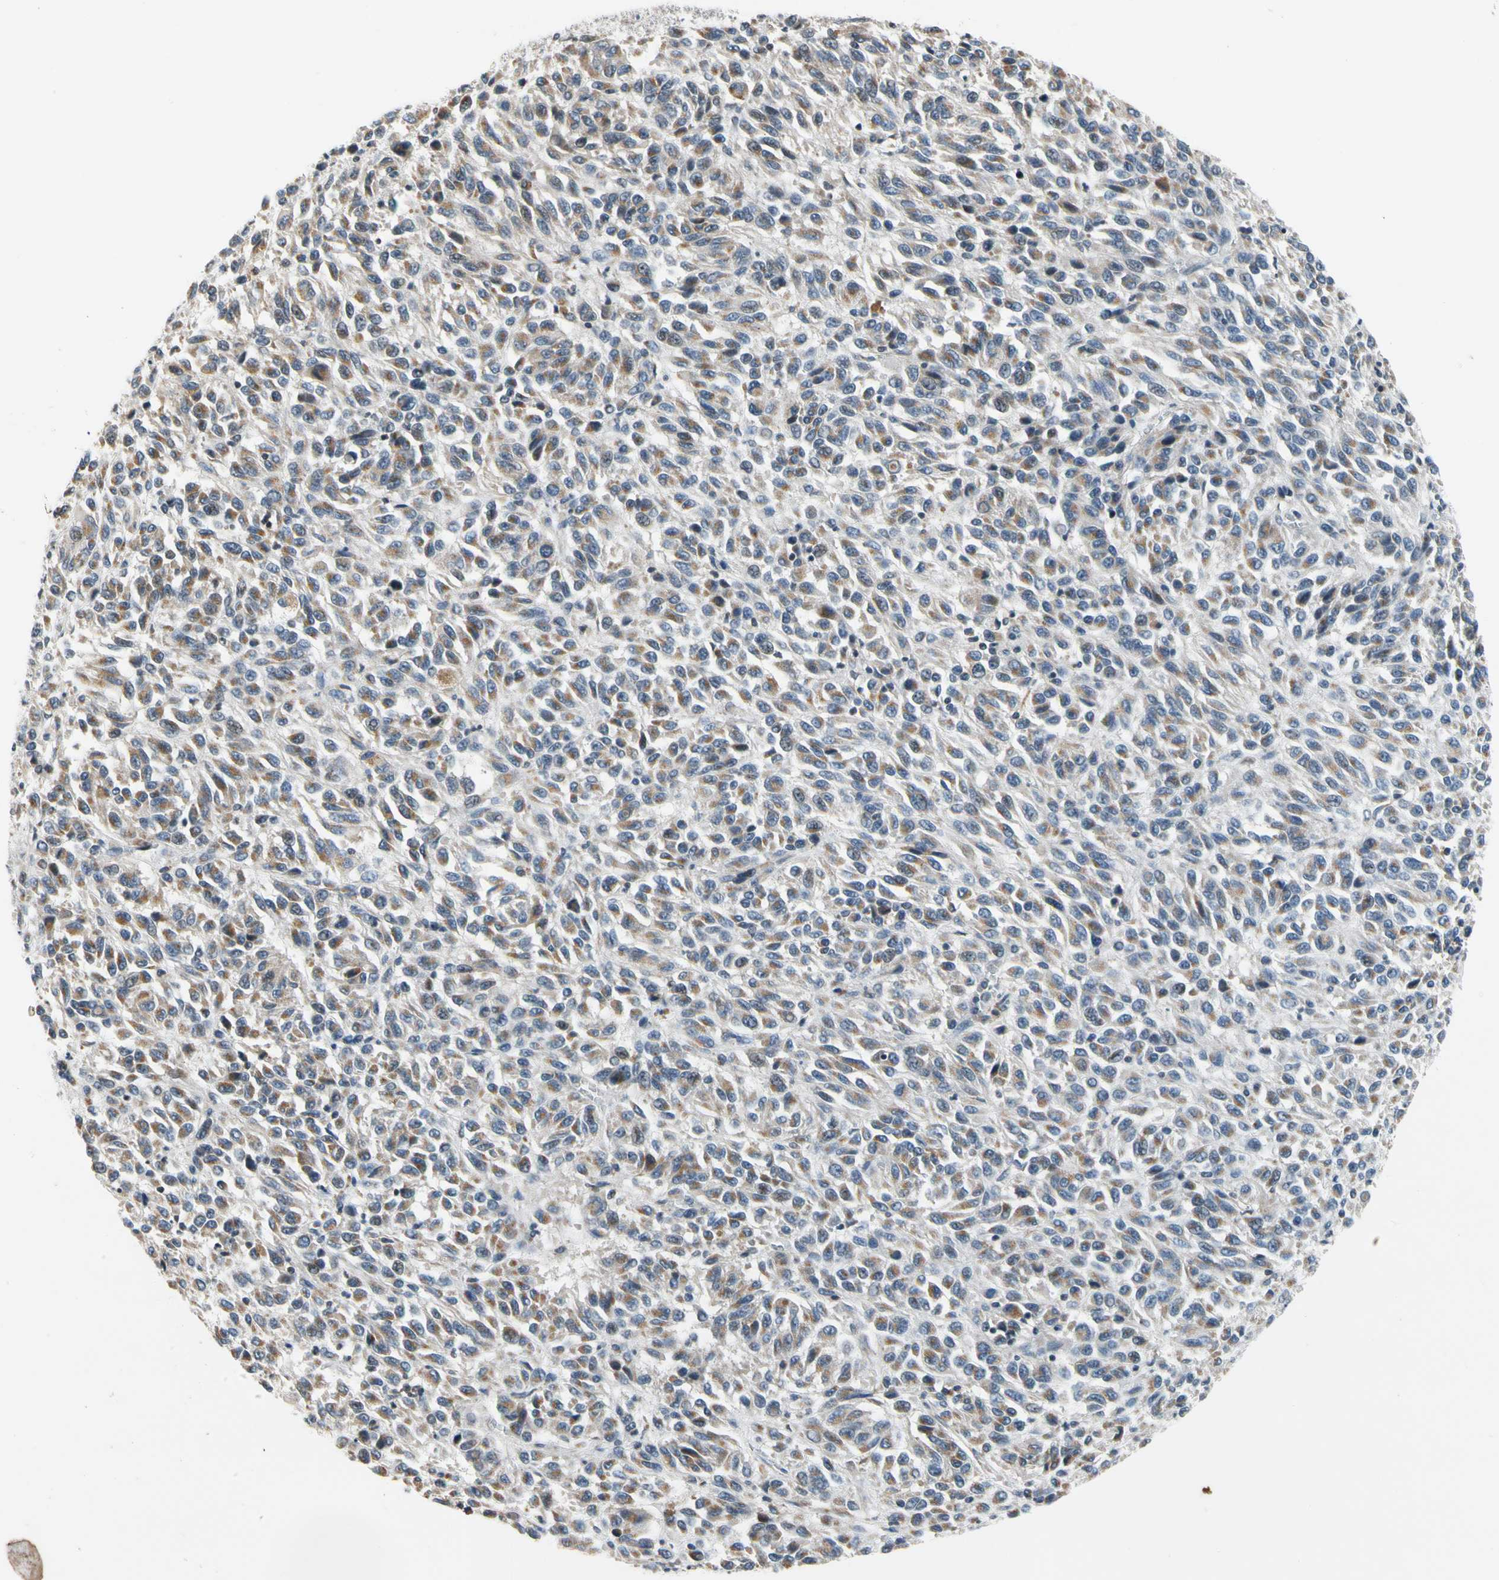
{"staining": {"intensity": "weak", "quantity": "25%-75%", "location": "cytoplasmic/membranous"}, "tissue": "melanoma", "cell_type": "Tumor cells", "image_type": "cancer", "snomed": [{"axis": "morphology", "description": "Malignant melanoma, Metastatic site"}, {"axis": "topography", "description": "Lung"}], "caption": "A brown stain highlights weak cytoplasmic/membranous positivity of a protein in human melanoma tumor cells. The protein is stained brown, and the nuclei are stained in blue (DAB (3,3'-diaminobenzidine) IHC with brightfield microscopy, high magnification).", "gene": "SOX30", "patient": {"sex": "male", "age": 64}}